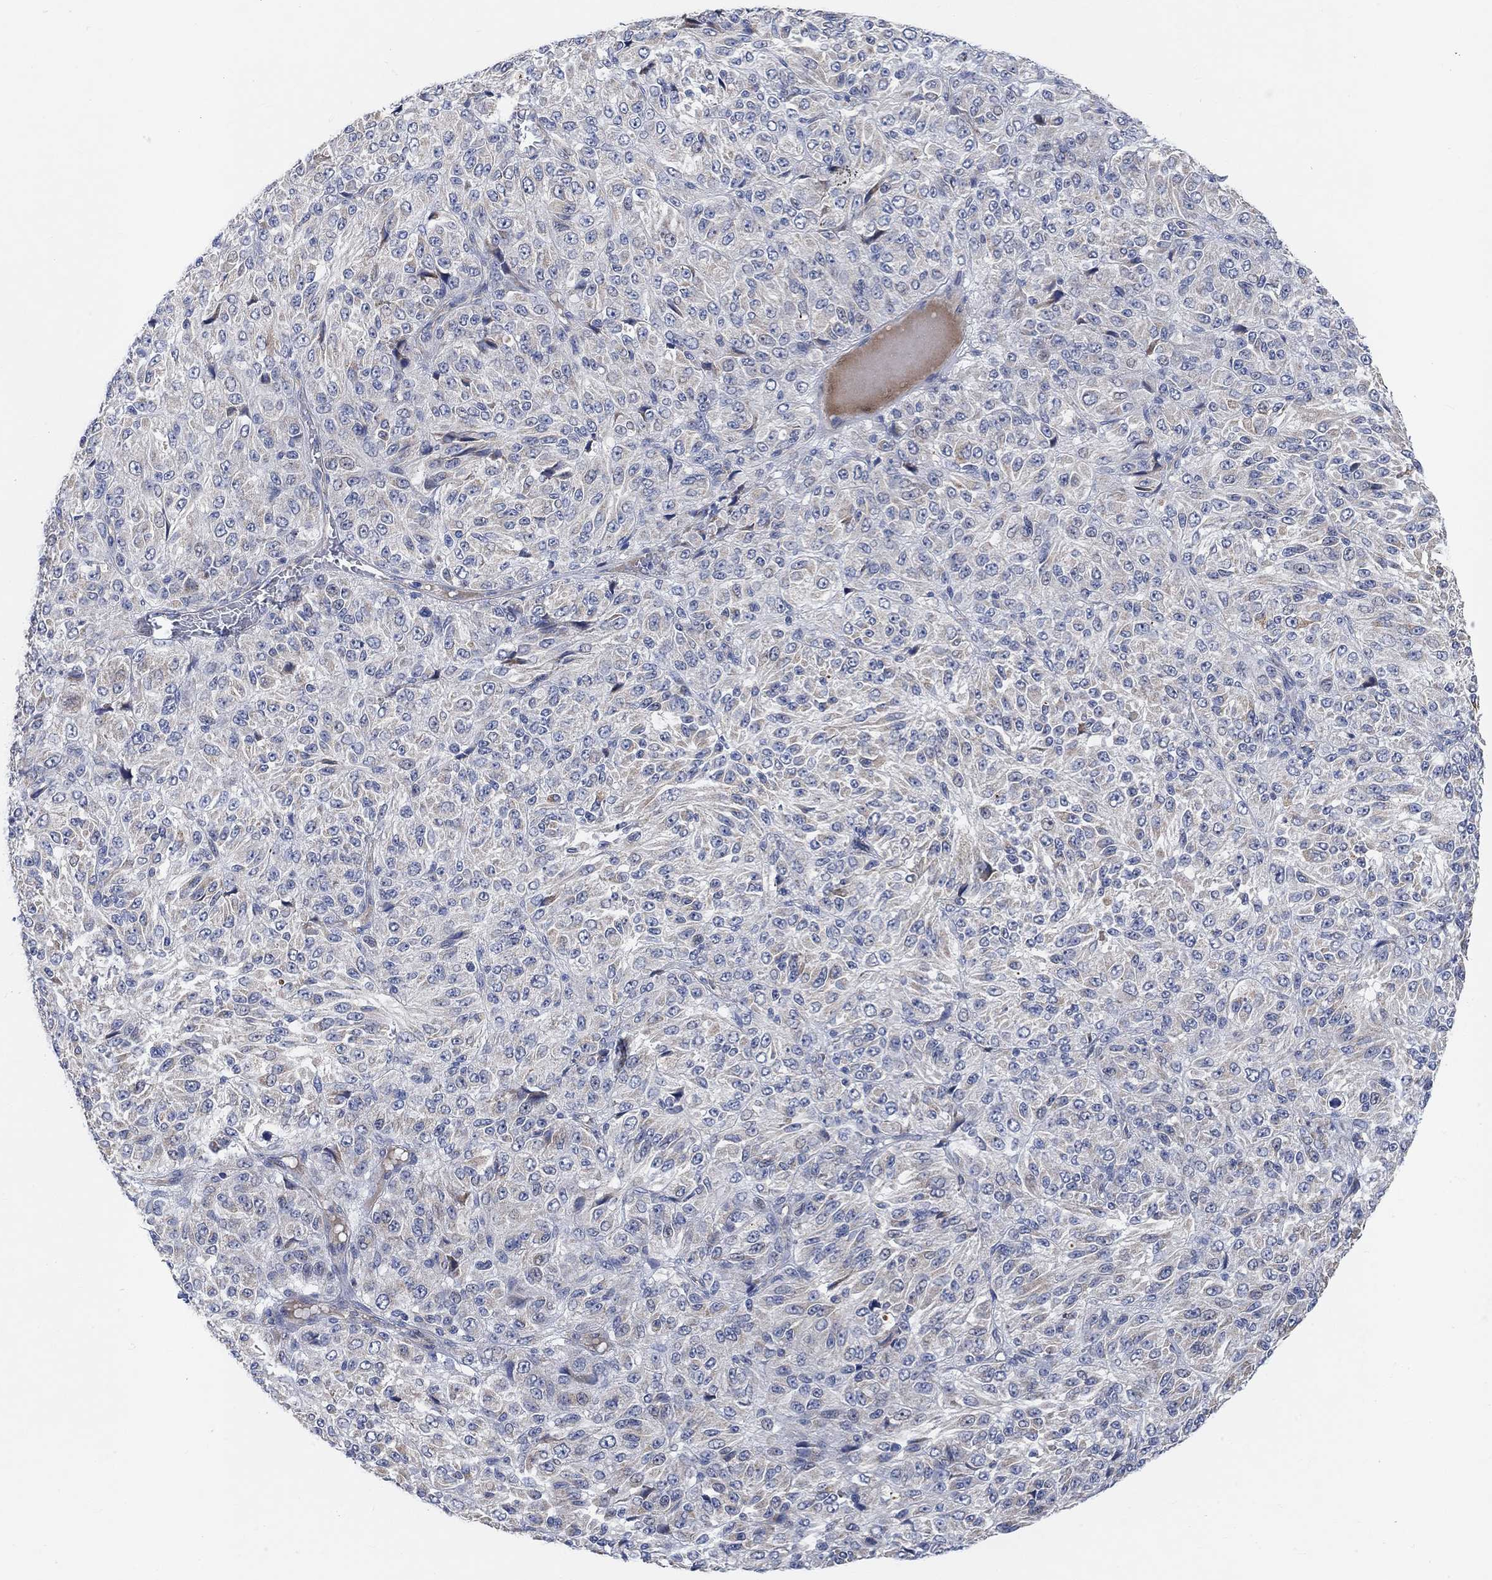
{"staining": {"intensity": "negative", "quantity": "none", "location": "none"}, "tissue": "melanoma", "cell_type": "Tumor cells", "image_type": "cancer", "snomed": [{"axis": "morphology", "description": "Malignant melanoma, Metastatic site"}, {"axis": "topography", "description": "Brain"}], "caption": "Tumor cells are negative for brown protein staining in malignant melanoma (metastatic site).", "gene": "HCRTR1", "patient": {"sex": "female", "age": 56}}